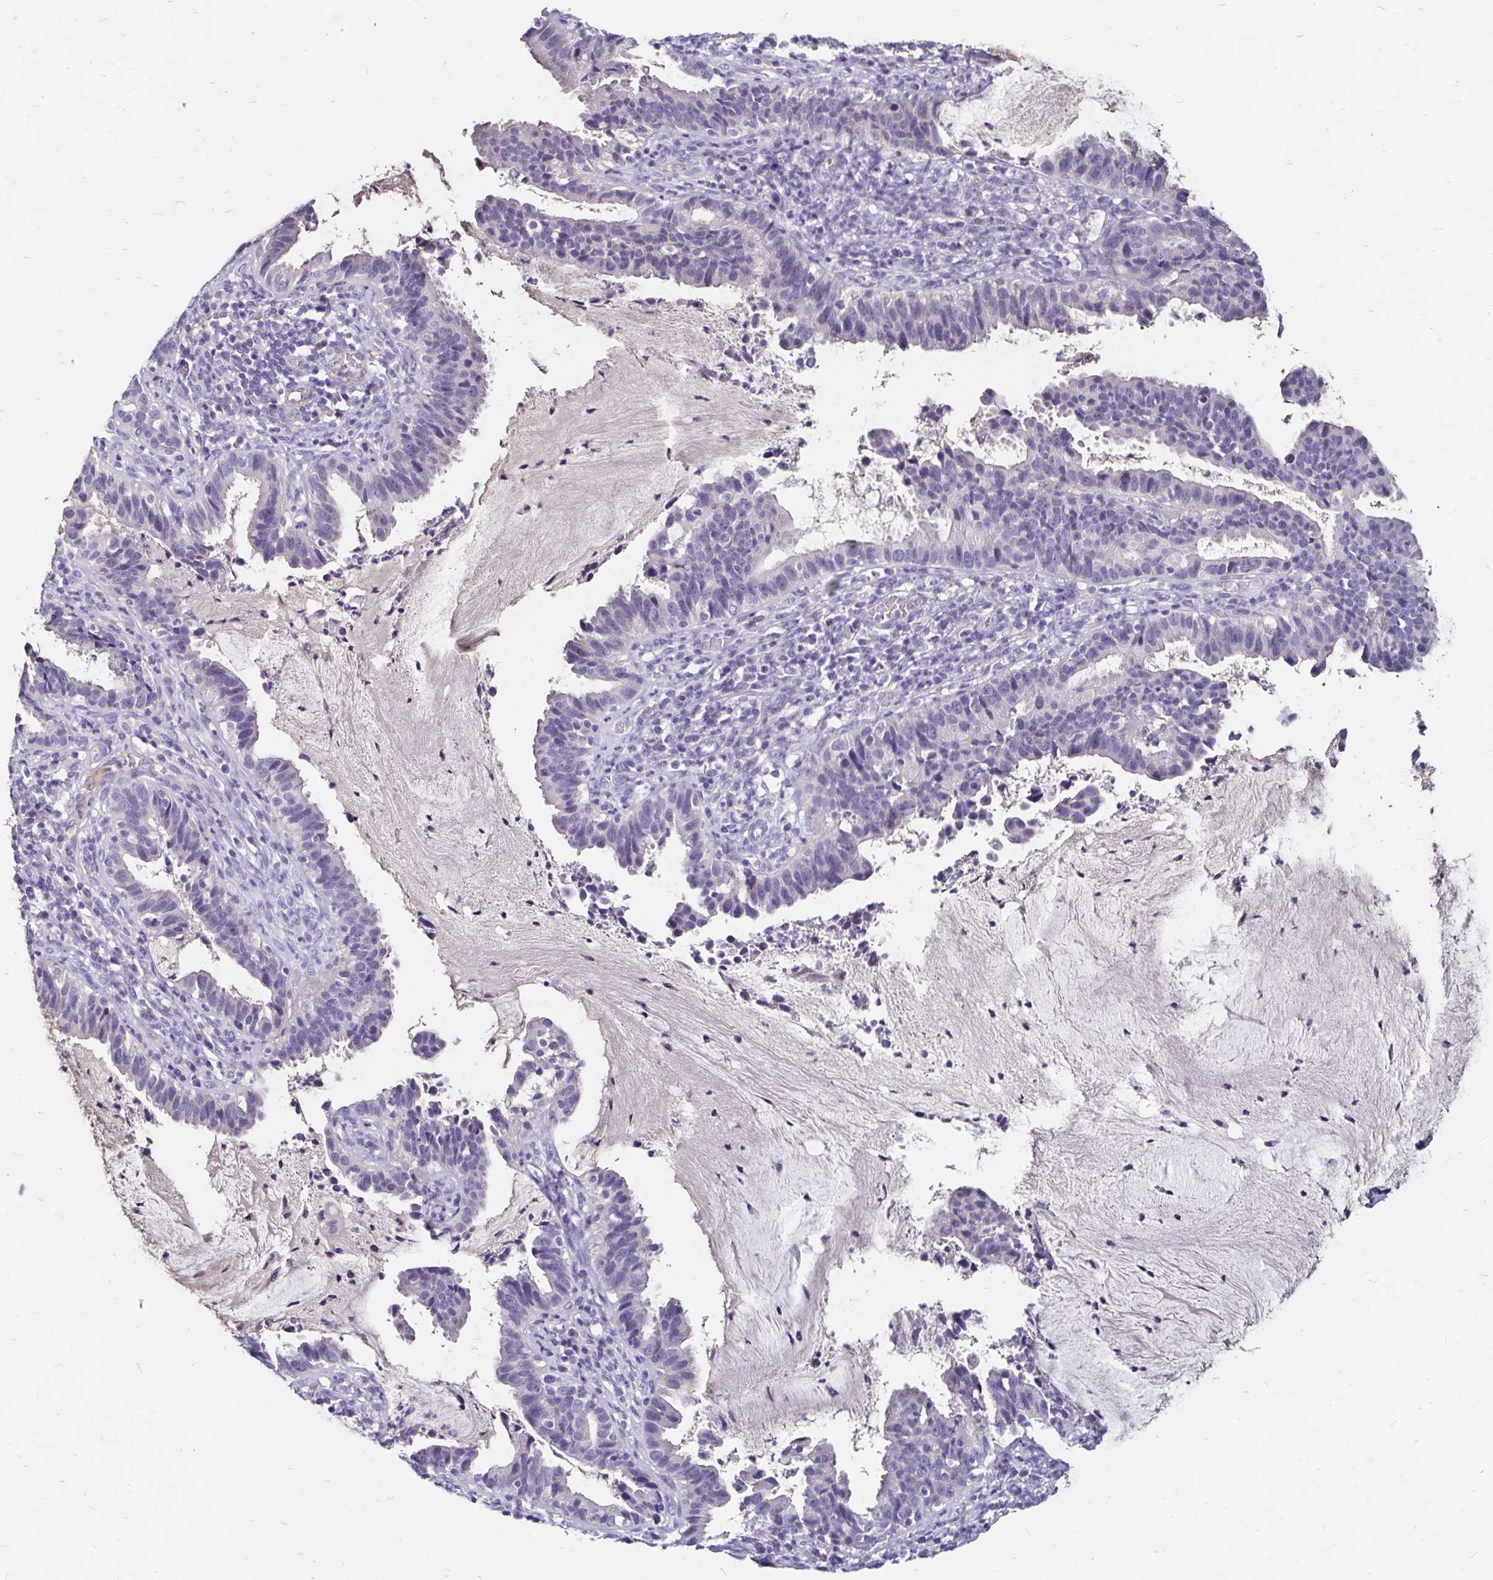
{"staining": {"intensity": "negative", "quantity": "none", "location": "none"}, "tissue": "cervical cancer", "cell_type": "Tumor cells", "image_type": "cancer", "snomed": [{"axis": "morphology", "description": "Adenocarcinoma, NOS"}, {"axis": "topography", "description": "Cervix"}], "caption": "Photomicrograph shows no protein positivity in tumor cells of cervical adenocarcinoma tissue.", "gene": "SCG3", "patient": {"sex": "female", "age": 34}}